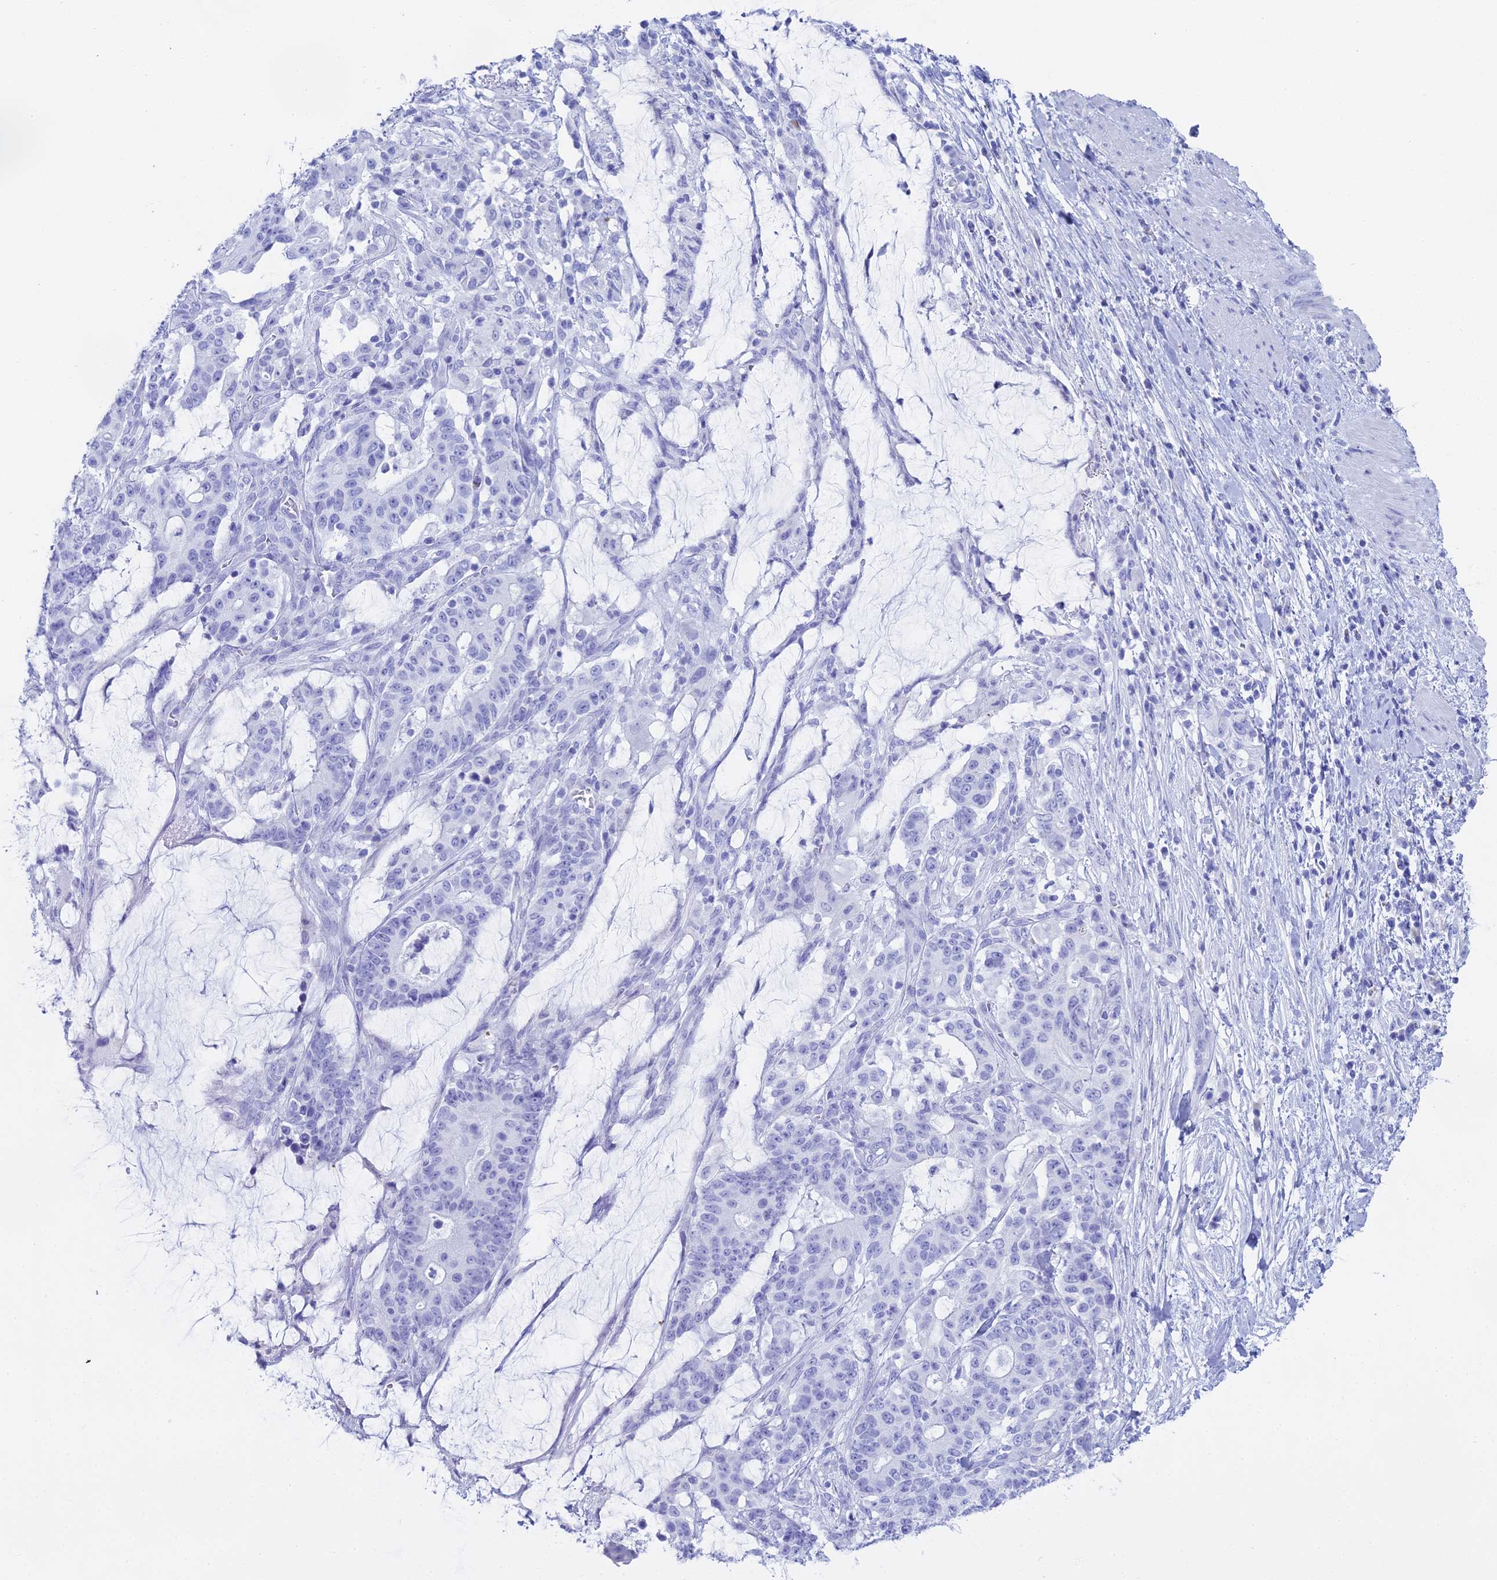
{"staining": {"intensity": "negative", "quantity": "none", "location": "none"}, "tissue": "stomach cancer", "cell_type": "Tumor cells", "image_type": "cancer", "snomed": [{"axis": "morphology", "description": "Normal tissue, NOS"}, {"axis": "morphology", "description": "Adenocarcinoma, NOS"}, {"axis": "topography", "description": "Stomach"}], "caption": "This is a micrograph of immunohistochemistry (IHC) staining of stomach cancer (adenocarcinoma), which shows no expression in tumor cells.", "gene": "CGB2", "patient": {"sex": "female", "age": 64}}